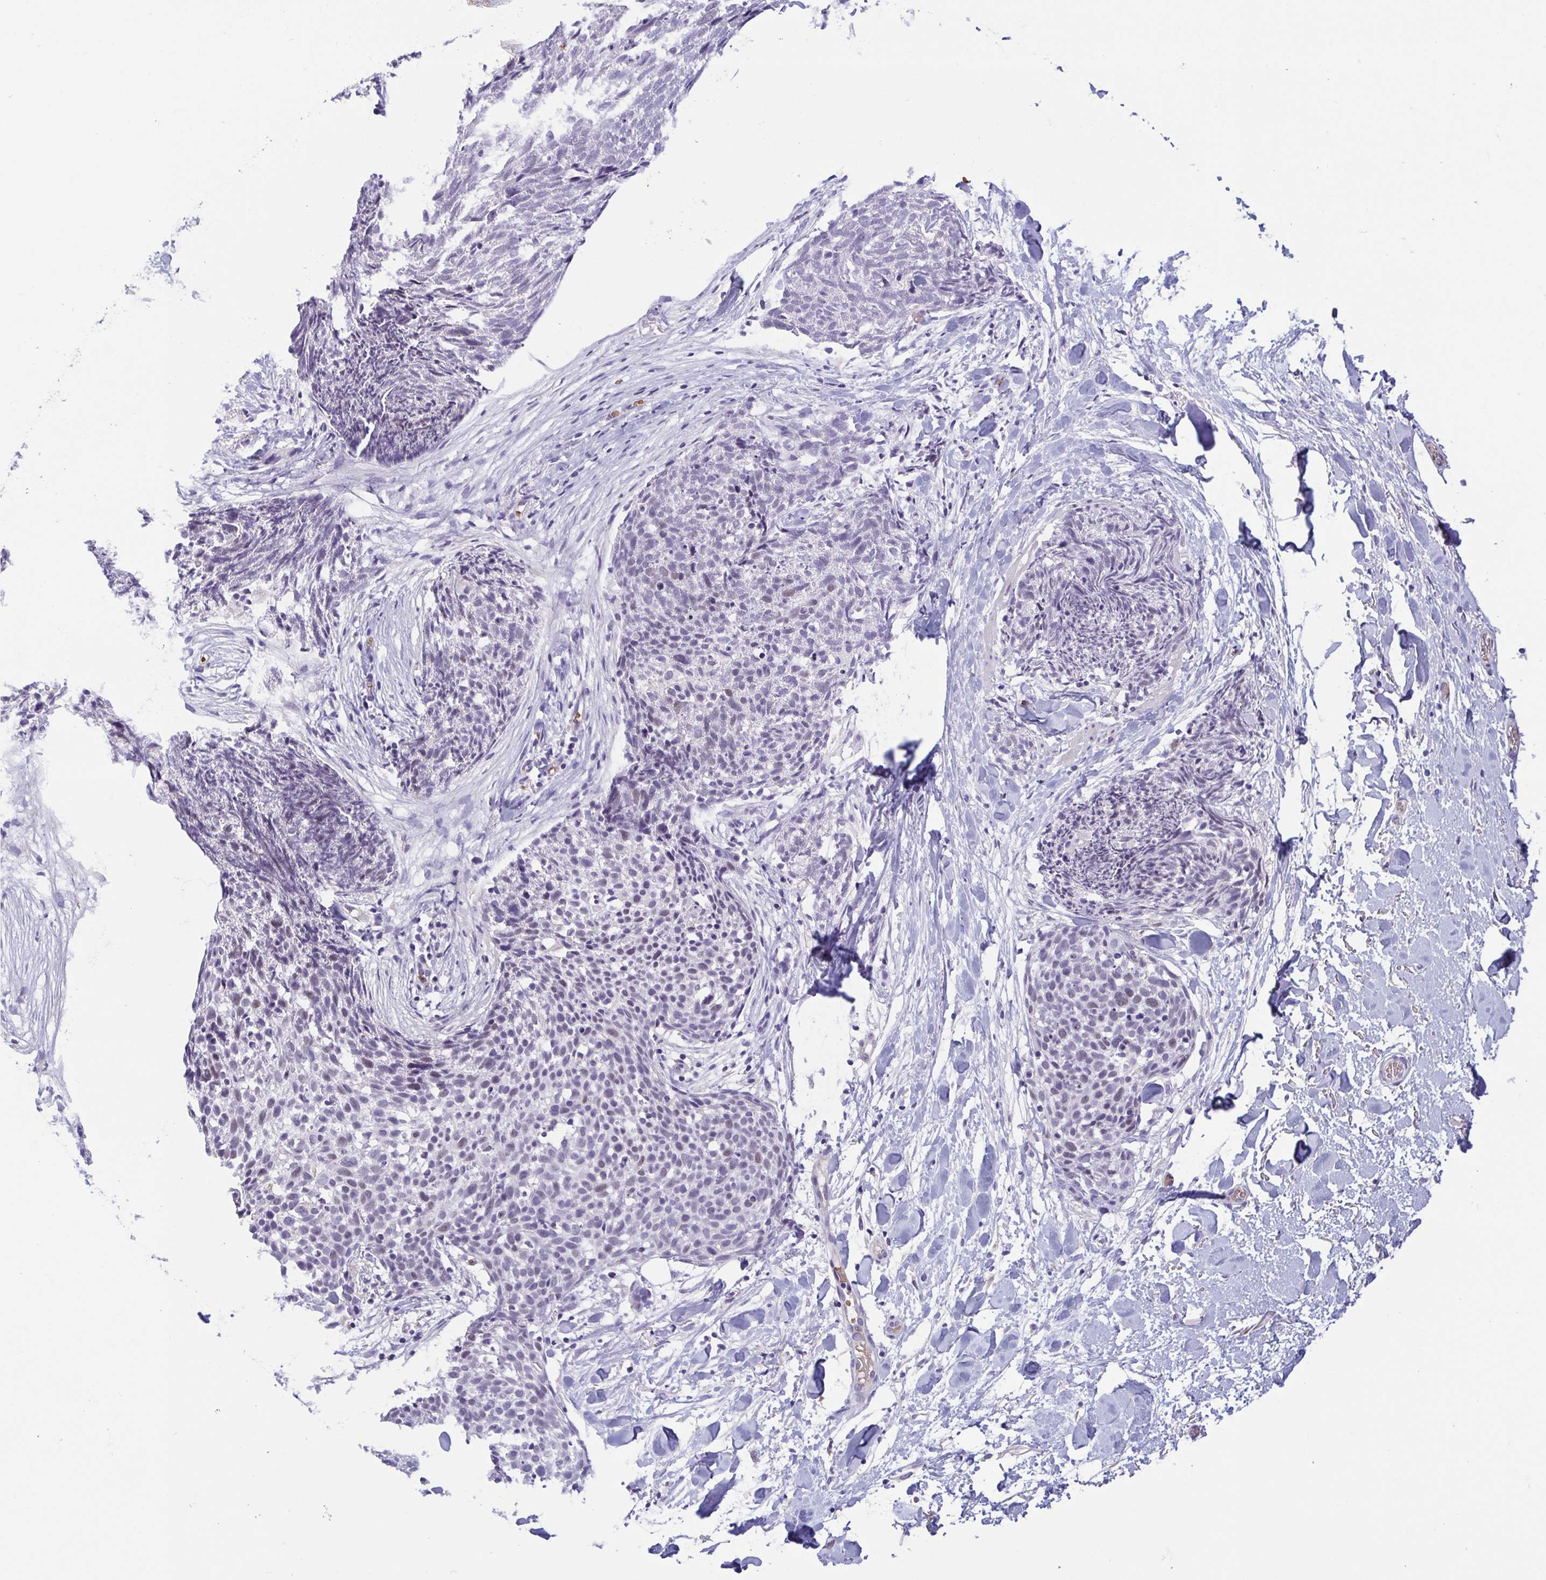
{"staining": {"intensity": "negative", "quantity": "none", "location": "none"}, "tissue": "skin cancer", "cell_type": "Tumor cells", "image_type": "cancer", "snomed": [{"axis": "morphology", "description": "Squamous cell carcinoma, NOS"}, {"axis": "topography", "description": "Skin"}, {"axis": "topography", "description": "Vulva"}], "caption": "This is a histopathology image of IHC staining of skin squamous cell carcinoma, which shows no expression in tumor cells.", "gene": "MORC4", "patient": {"sex": "female", "age": 75}}